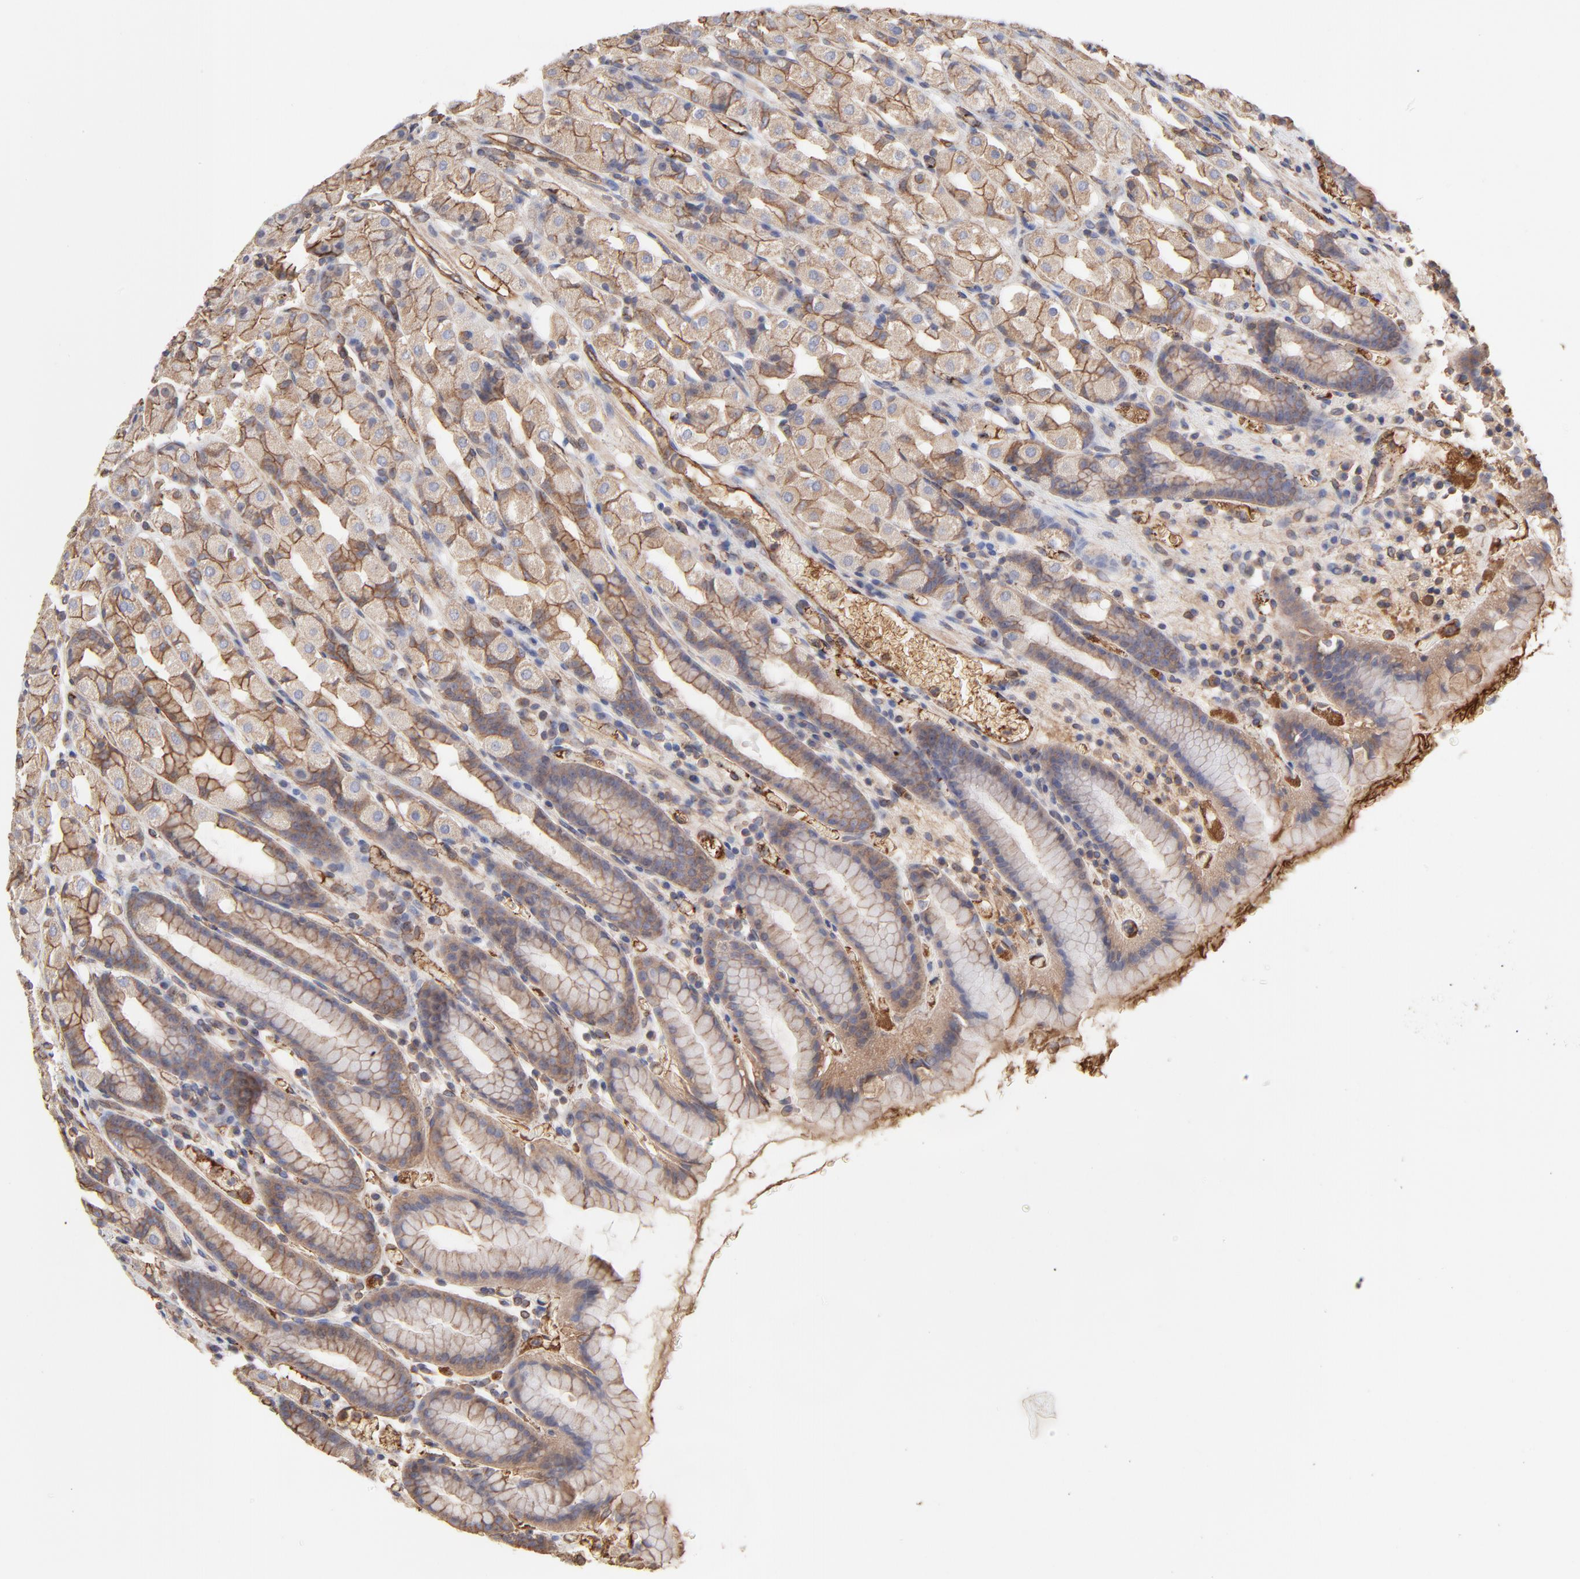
{"staining": {"intensity": "moderate", "quantity": ">75%", "location": "cytoplasmic/membranous"}, "tissue": "stomach", "cell_type": "Glandular cells", "image_type": "normal", "snomed": [{"axis": "morphology", "description": "Normal tissue, NOS"}, {"axis": "topography", "description": "Stomach, upper"}], "caption": "Protein expression analysis of normal stomach shows moderate cytoplasmic/membranous expression in approximately >75% of glandular cells. Nuclei are stained in blue.", "gene": "LRCH2", "patient": {"sex": "male", "age": 68}}